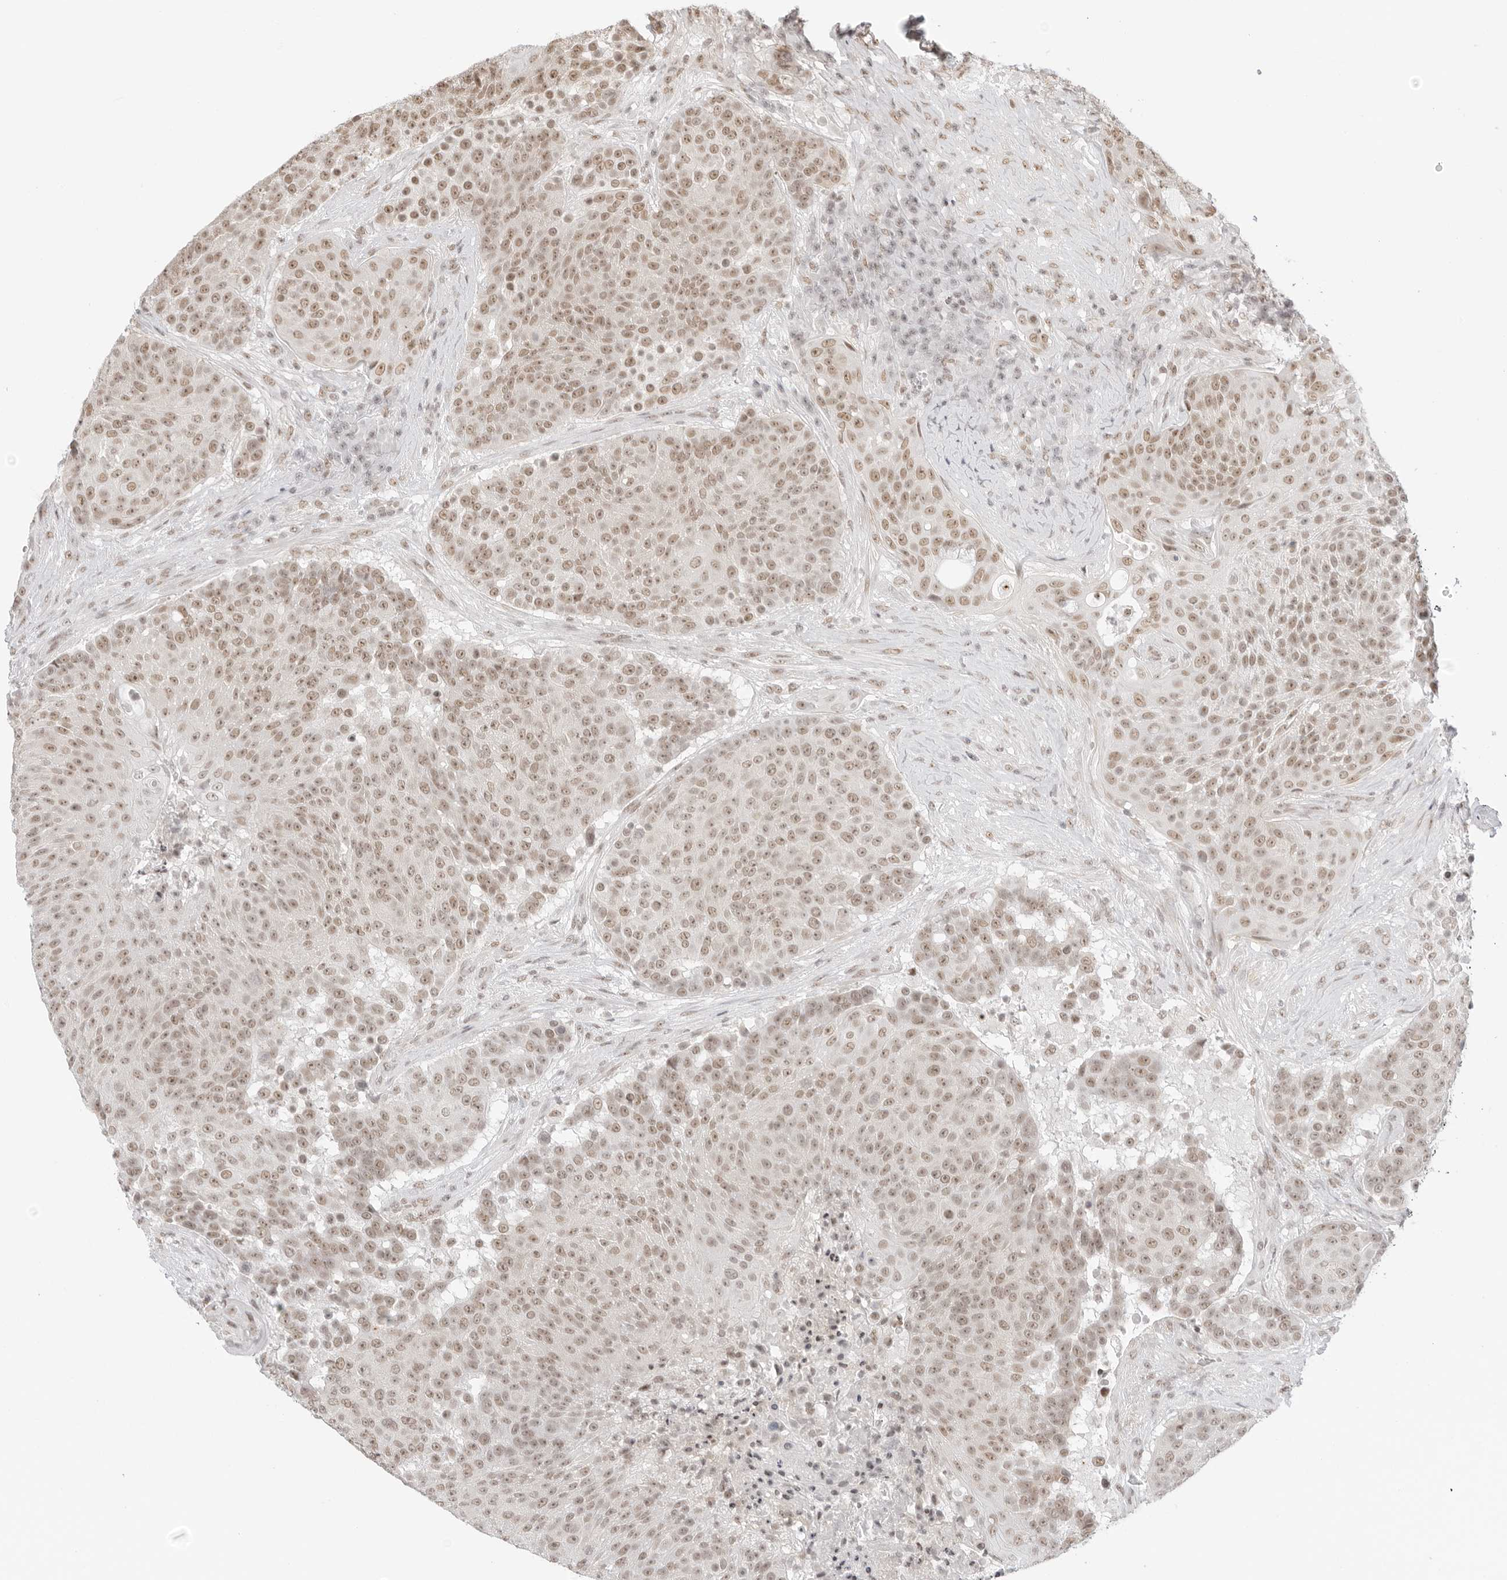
{"staining": {"intensity": "weak", "quantity": ">75%", "location": "nuclear"}, "tissue": "urothelial cancer", "cell_type": "Tumor cells", "image_type": "cancer", "snomed": [{"axis": "morphology", "description": "Urothelial carcinoma, High grade"}, {"axis": "topography", "description": "Urinary bladder"}], "caption": "High-grade urothelial carcinoma was stained to show a protein in brown. There is low levels of weak nuclear expression in about >75% of tumor cells. The staining is performed using DAB (3,3'-diaminobenzidine) brown chromogen to label protein expression. The nuclei are counter-stained blue using hematoxylin.", "gene": "TCIM", "patient": {"sex": "female", "age": 63}}